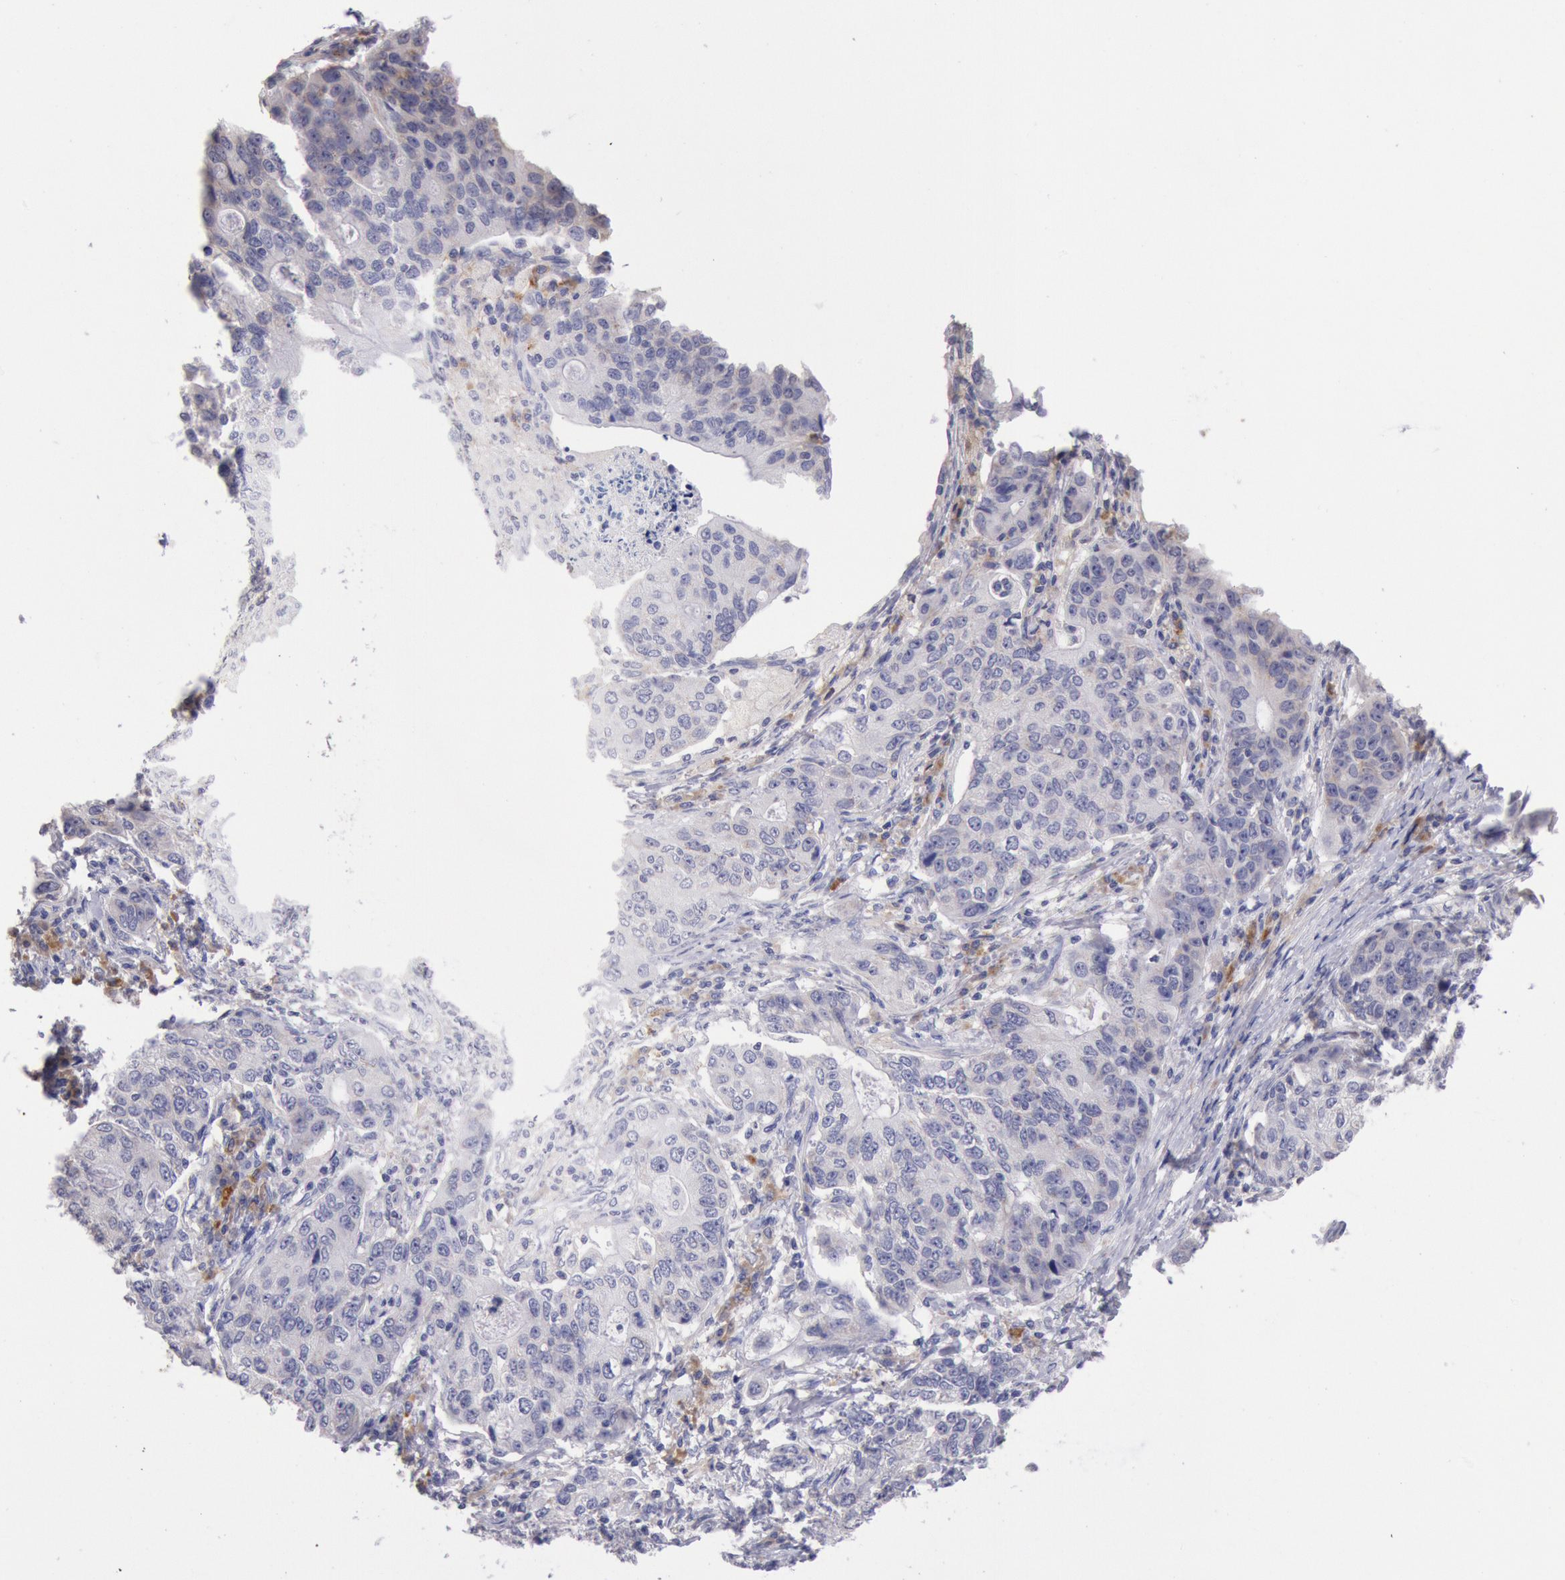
{"staining": {"intensity": "negative", "quantity": "none", "location": "none"}, "tissue": "stomach cancer", "cell_type": "Tumor cells", "image_type": "cancer", "snomed": [{"axis": "morphology", "description": "Adenocarcinoma, NOS"}, {"axis": "topography", "description": "Esophagus"}, {"axis": "topography", "description": "Stomach"}], "caption": "Stomach cancer was stained to show a protein in brown. There is no significant staining in tumor cells. (DAB (3,3'-diaminobenzidine) IHC, high magnification).", "gene": "GAL3ST1", "patient": {"sex": "male", "age": 74}}